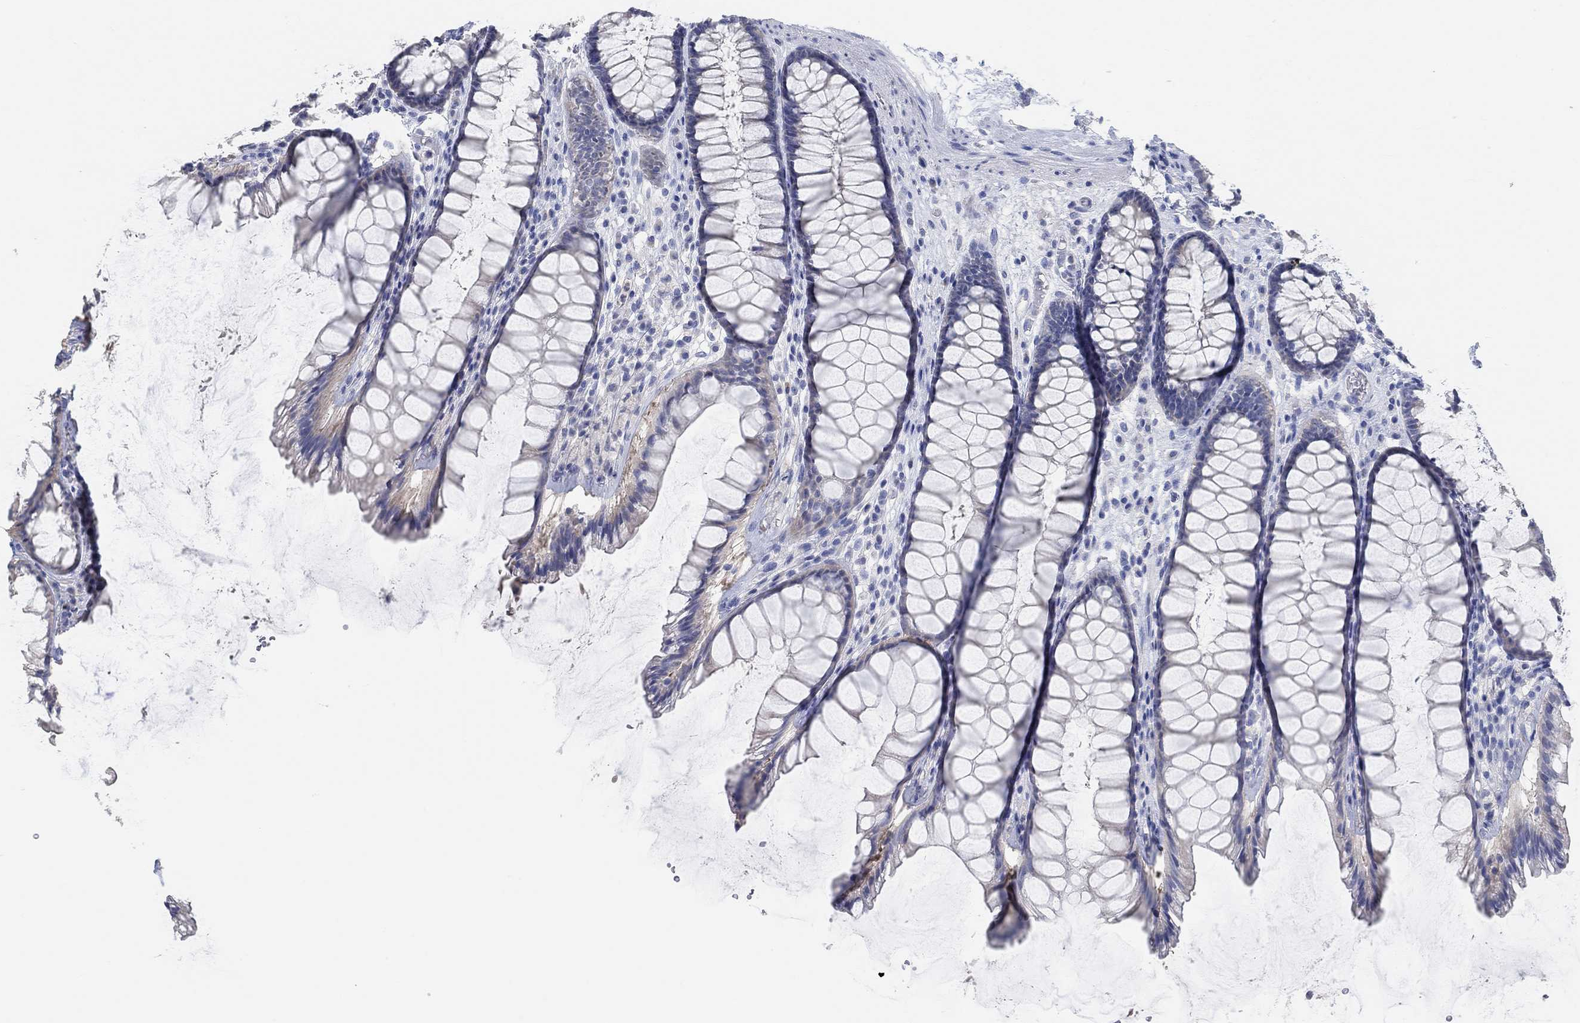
{"staining": {"intensity": "negative", "quantity": "none", "location": "none"}, "tissue": "rectum", "cell_type": "Glandular cells", "image_type": "normal", "snomed": [{"axis": "morphology", "description": "Normal tissue, NOS"}, {"axis": "topography", "description": "Rectum"}], "caption": "The IHC photomicrograph has no significant expression in glandular cells of rectum.", "gene": "NLRP14", "patient": {"sex": "male", "age": 72}}